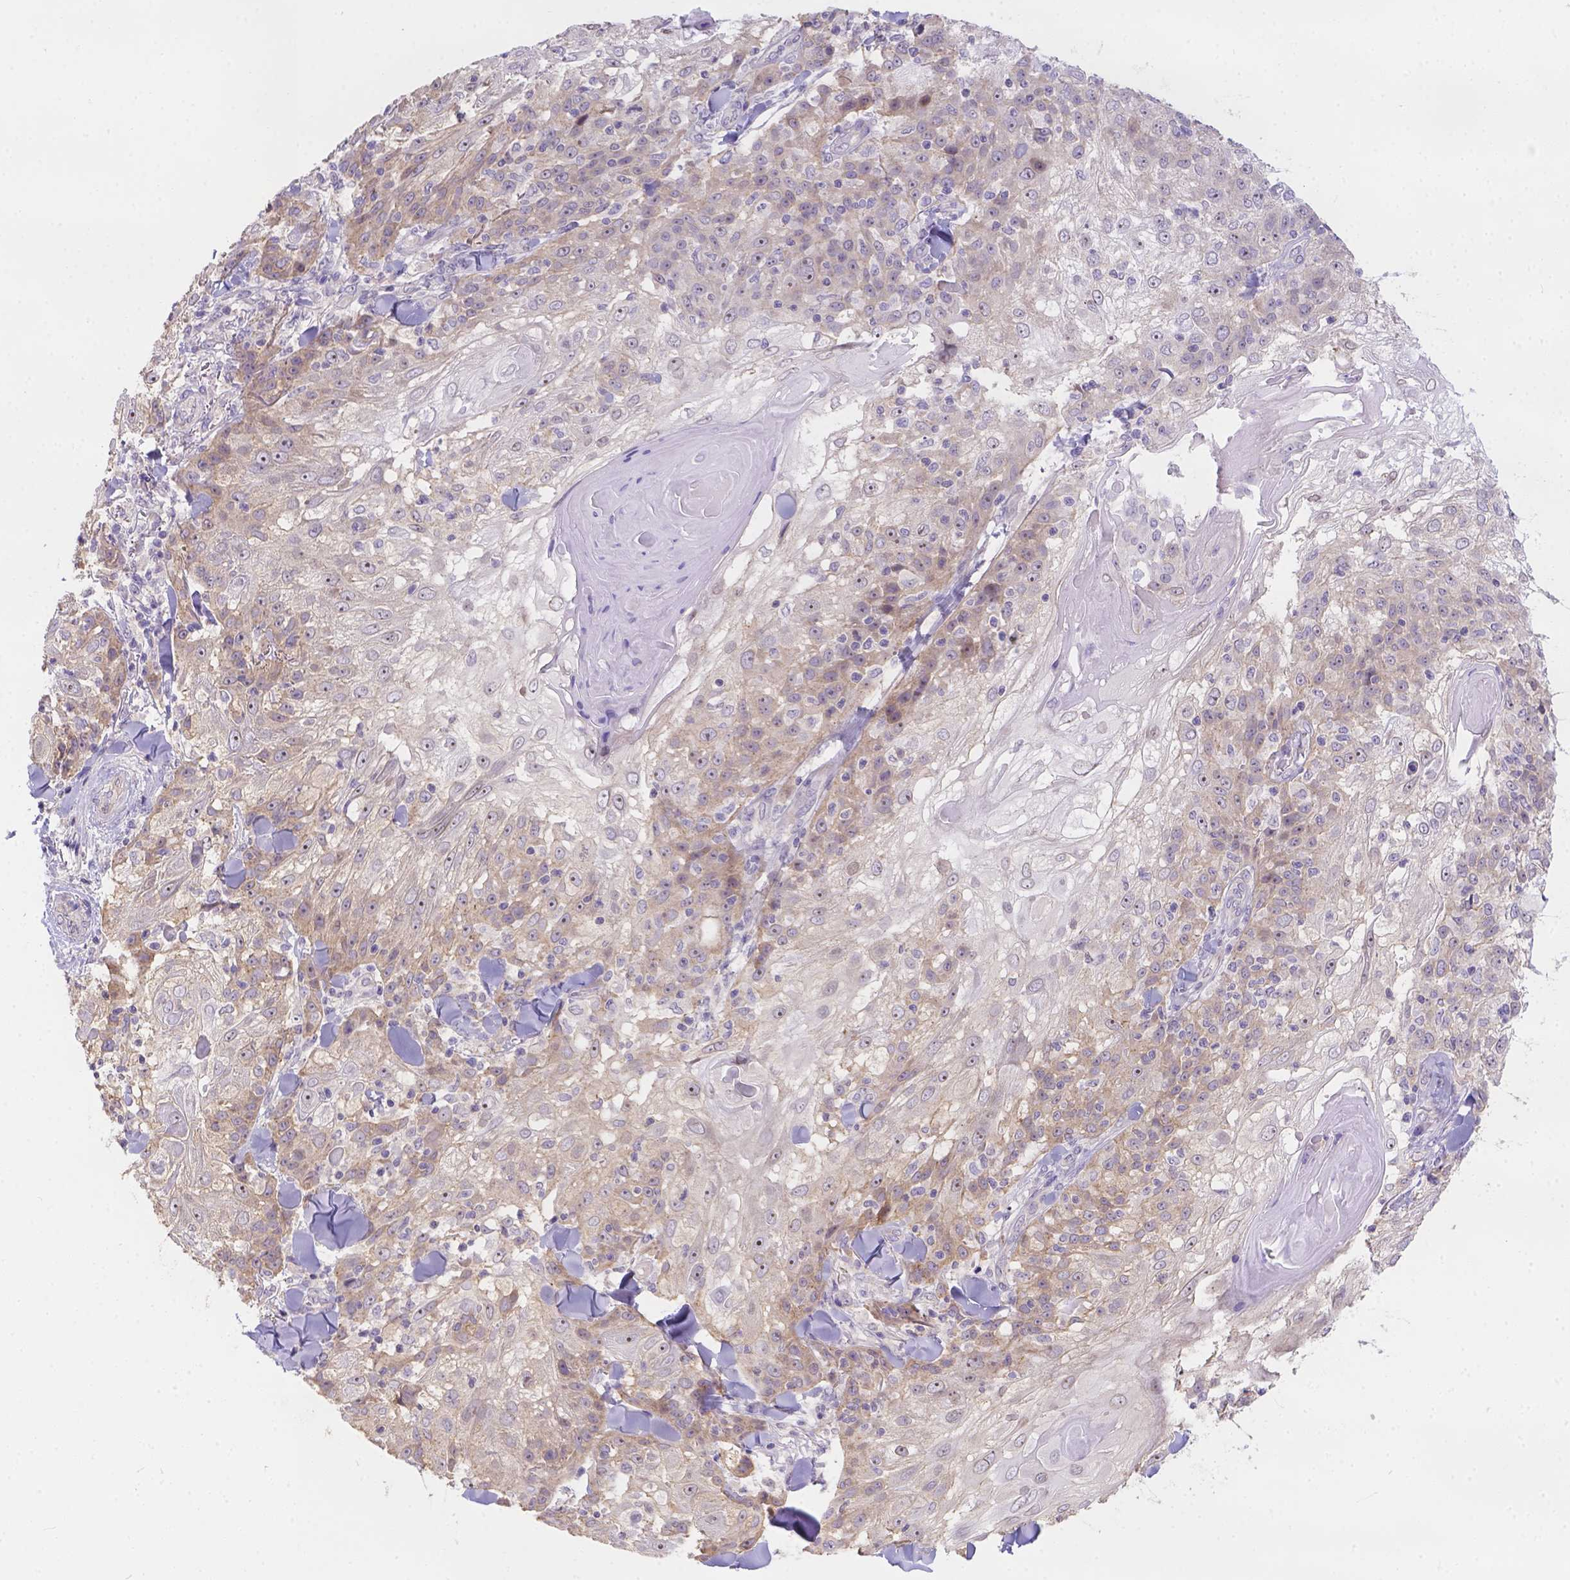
{"staining": {"intensity": "weak", "quantity": "25%-75%", "location": "cytoplasmic/membranous"}, "tissue": "skin cancer", "cell_type": "Tumor cells", "image_type": "cancer", "snomed": [{"axis": "morphology", "description": "Normal tissue, NOS"}, {"axis": "morphology", "description": "Squamous cell carcinoma, NOS"}, {"axis": "topography", "description": "Skin"}], "caption": "Protein staining of skin cancer (squamous cell carcinoma) tissue displays weak cytoplasmic/membranous expression in approximately 25%-75% of tumor cells.", "gene": "CD96", "patient": {"sex": "female", "age": 83}}